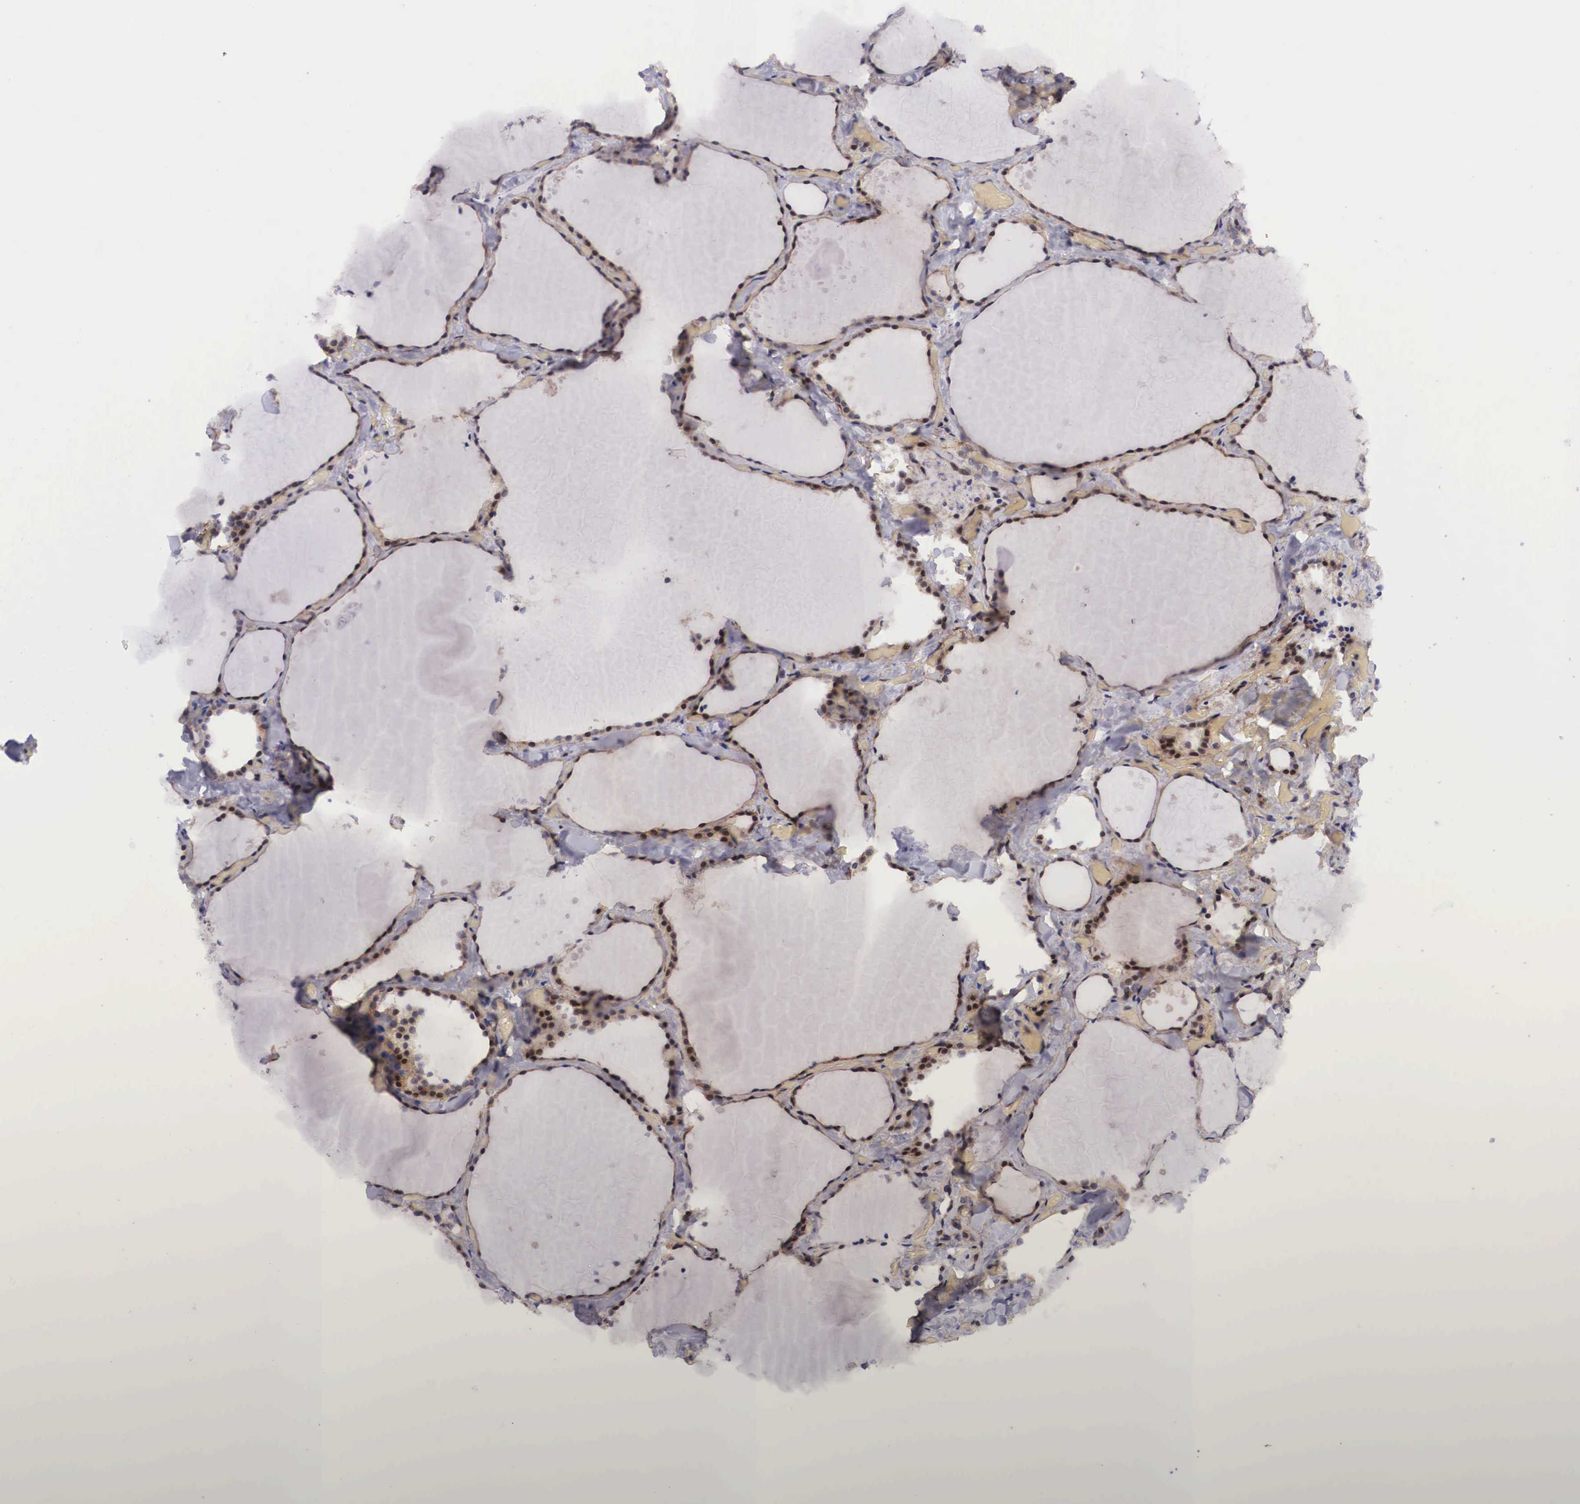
{"staining": {"intensity": "strong", "quantity": "25%-75%", "location": "nuclear"}, "tissue": "thyroid gland", "cell_type": "Glandular cells", "image_type": "normal", "snomed": [{"axis": "morphology", "description": "Normal tissue, NOS"}, {"axis": "topography", "description": "Thyroid gland"}], "caption": "Immunohistochemistry (IHC) image of benign thyroid gland: human thyroid gland stained using immunohistochemistry exhibits high levels of strong protein expression localized specifically in the nuclear of glandular cells, appearing as a nuclear brown color.", "gene": "EMID1", "patient": {"sex": "male", "age": 34}}